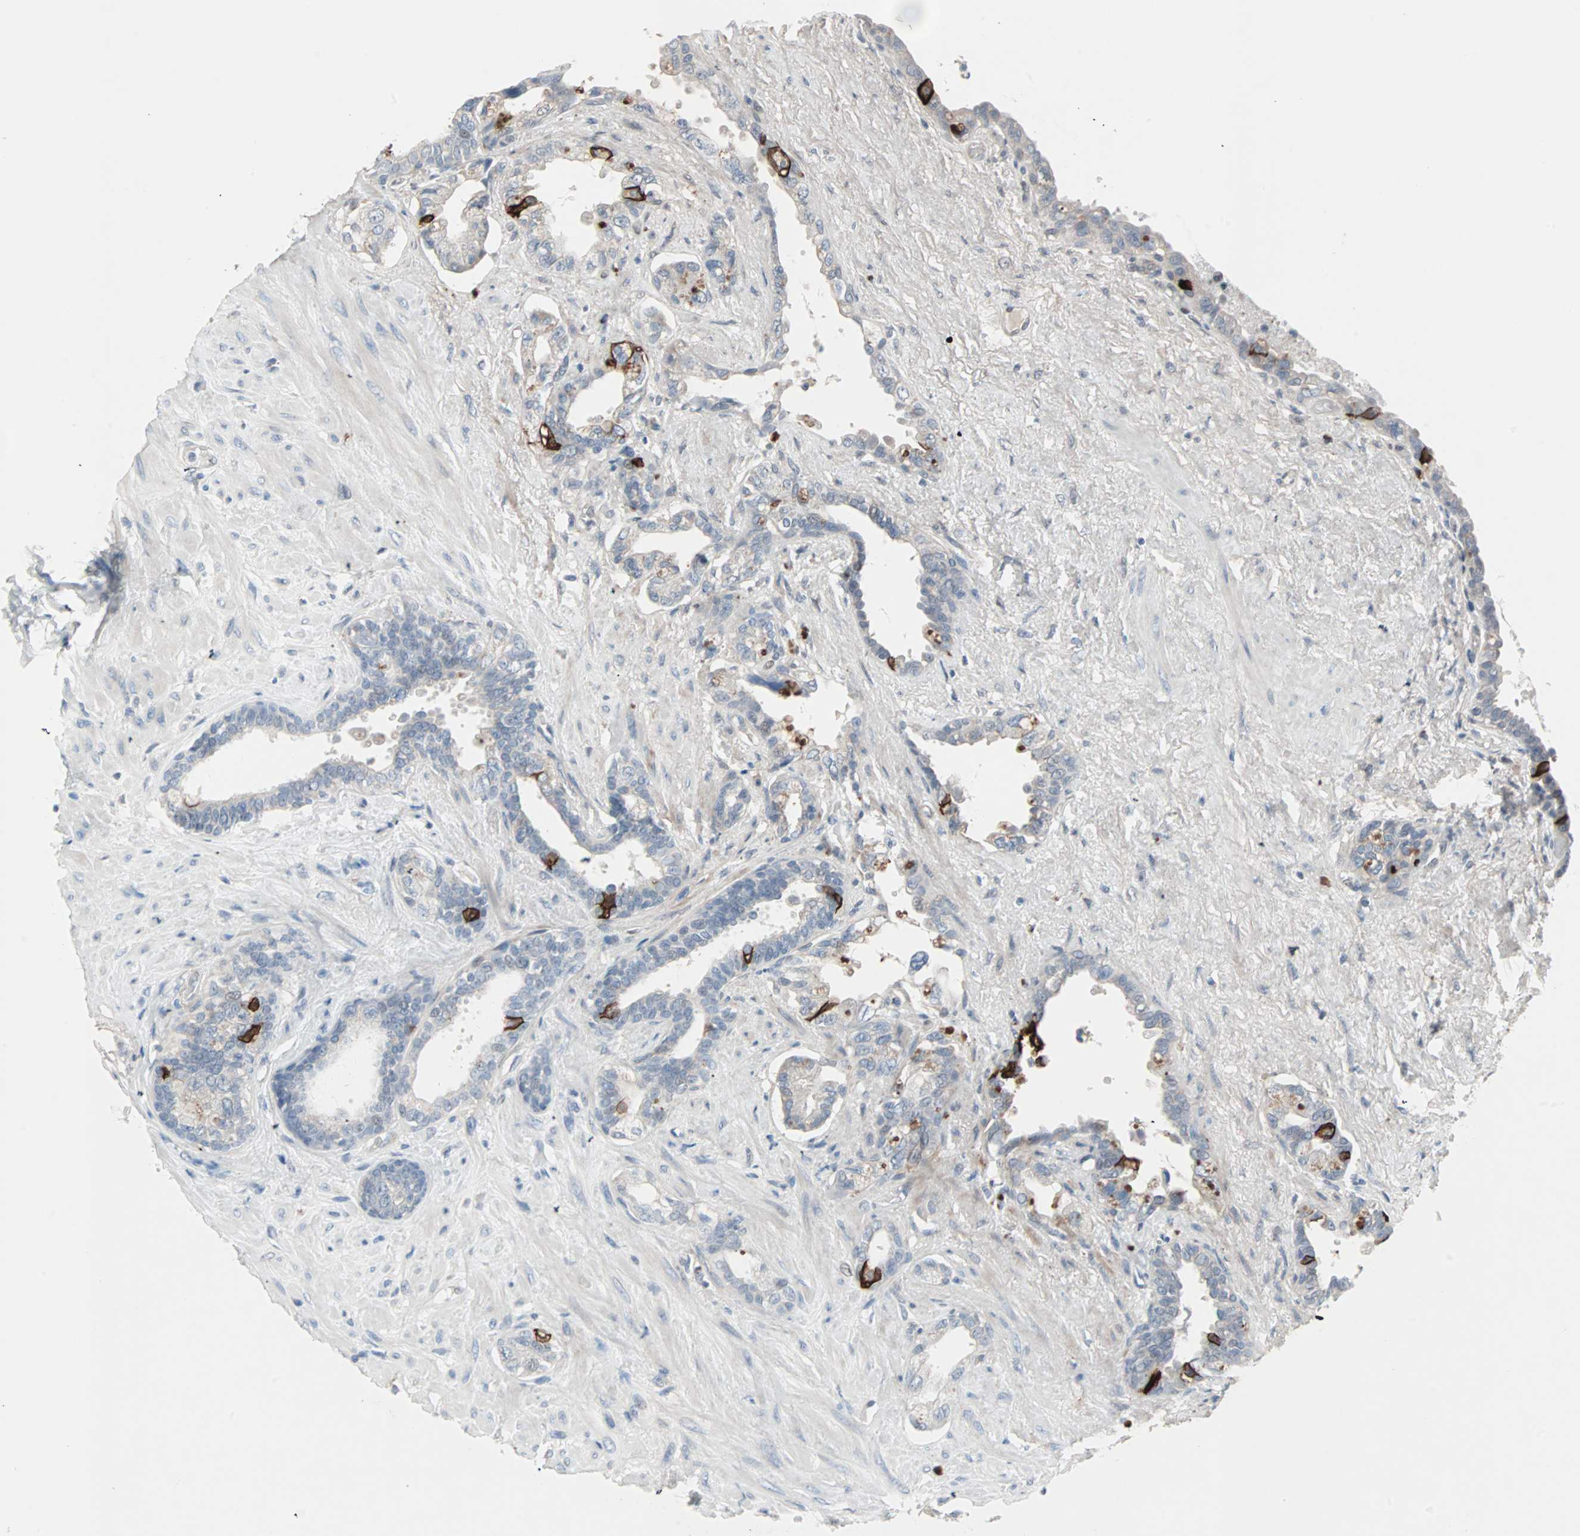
{"staining": {"intensity": "strong", "quantity": "<25%", "location": "cytoplasmic/membranous"}, "tissue": "seminal vesicle", "cell_type": "Glandular cells", "image_type": "normal", "snomed": [{"axis": "morphology", "description": "Normal tissue, NOS"}, {"axis": "topography", "description": "Seminal veicle"}], "caption": "Glandular cells show medium levels of strong cytoplasmic/membranous staining in about <25% of cells in benign seminal vesicle. The staining was performed using DAB, with brown indicating positive protein expression. Nuclei are stained blue with hematoxylin.", "gene": "CAND2", "patient": {"sex": "male", "age": 61}}